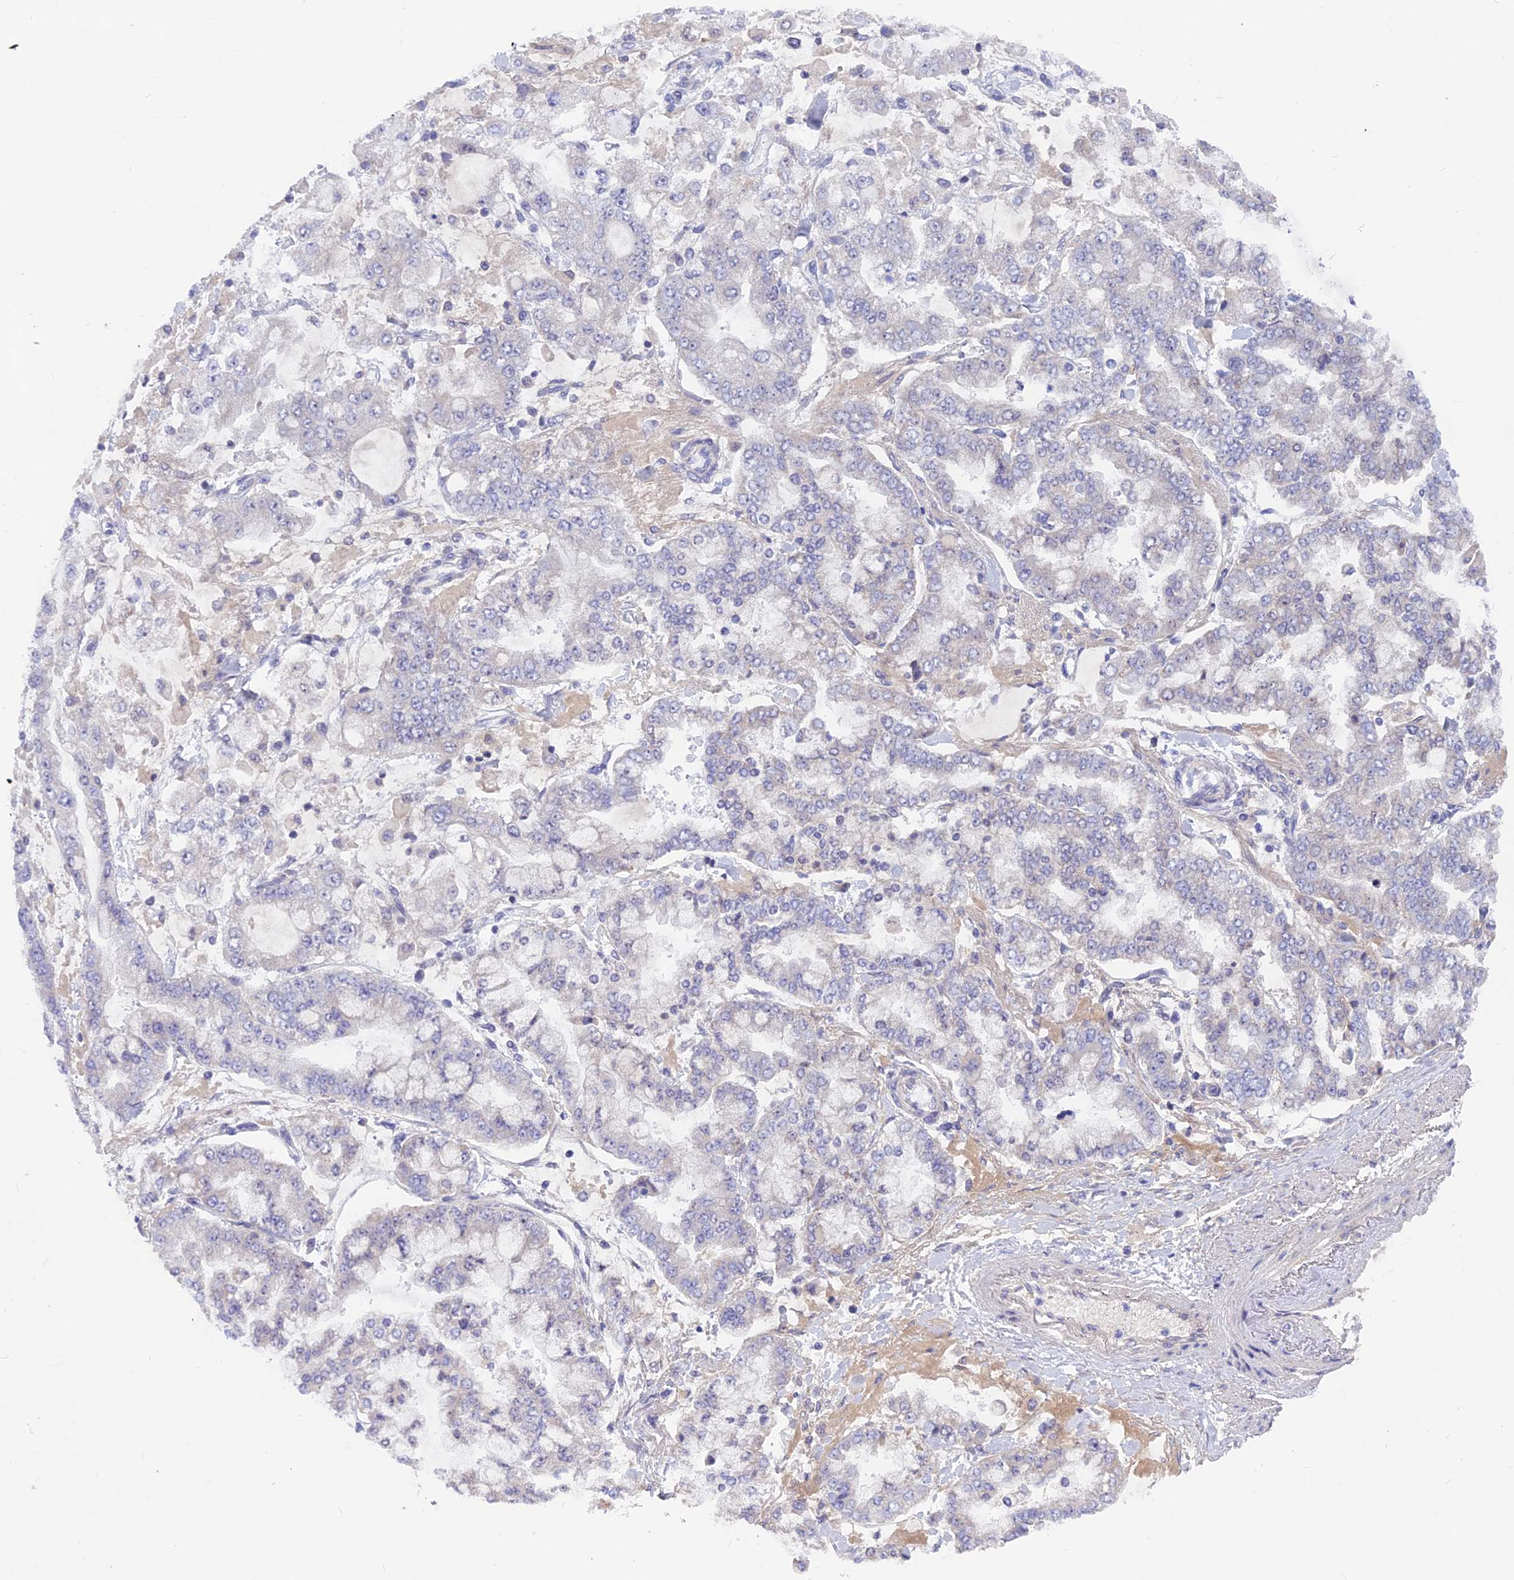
{"staining": {"intensity": "negative", "quantity": "none", "location": "none"}, "tissue": "stomach cancer", "cell_type": "Tumor cells", "image_type": "cancer", "snomed": [{"axis": "morphology", "description": "Normal tissue, NOS"}, {"axis": "morphology", "description": "Adenocarcinoma, NOS"}, {"axis": "topography", "description": "Stomach, upper"}, {"axis": "topography", "description": "Stomach"}], "caption": "A high-resolution histopathology image shows immunohistochemistry staining of stomach adenocarcinoma, which exhibits no significant staining in tumor cells.", "gene": "PLAC9", "patient": {"sex": "male", "age": 76}}